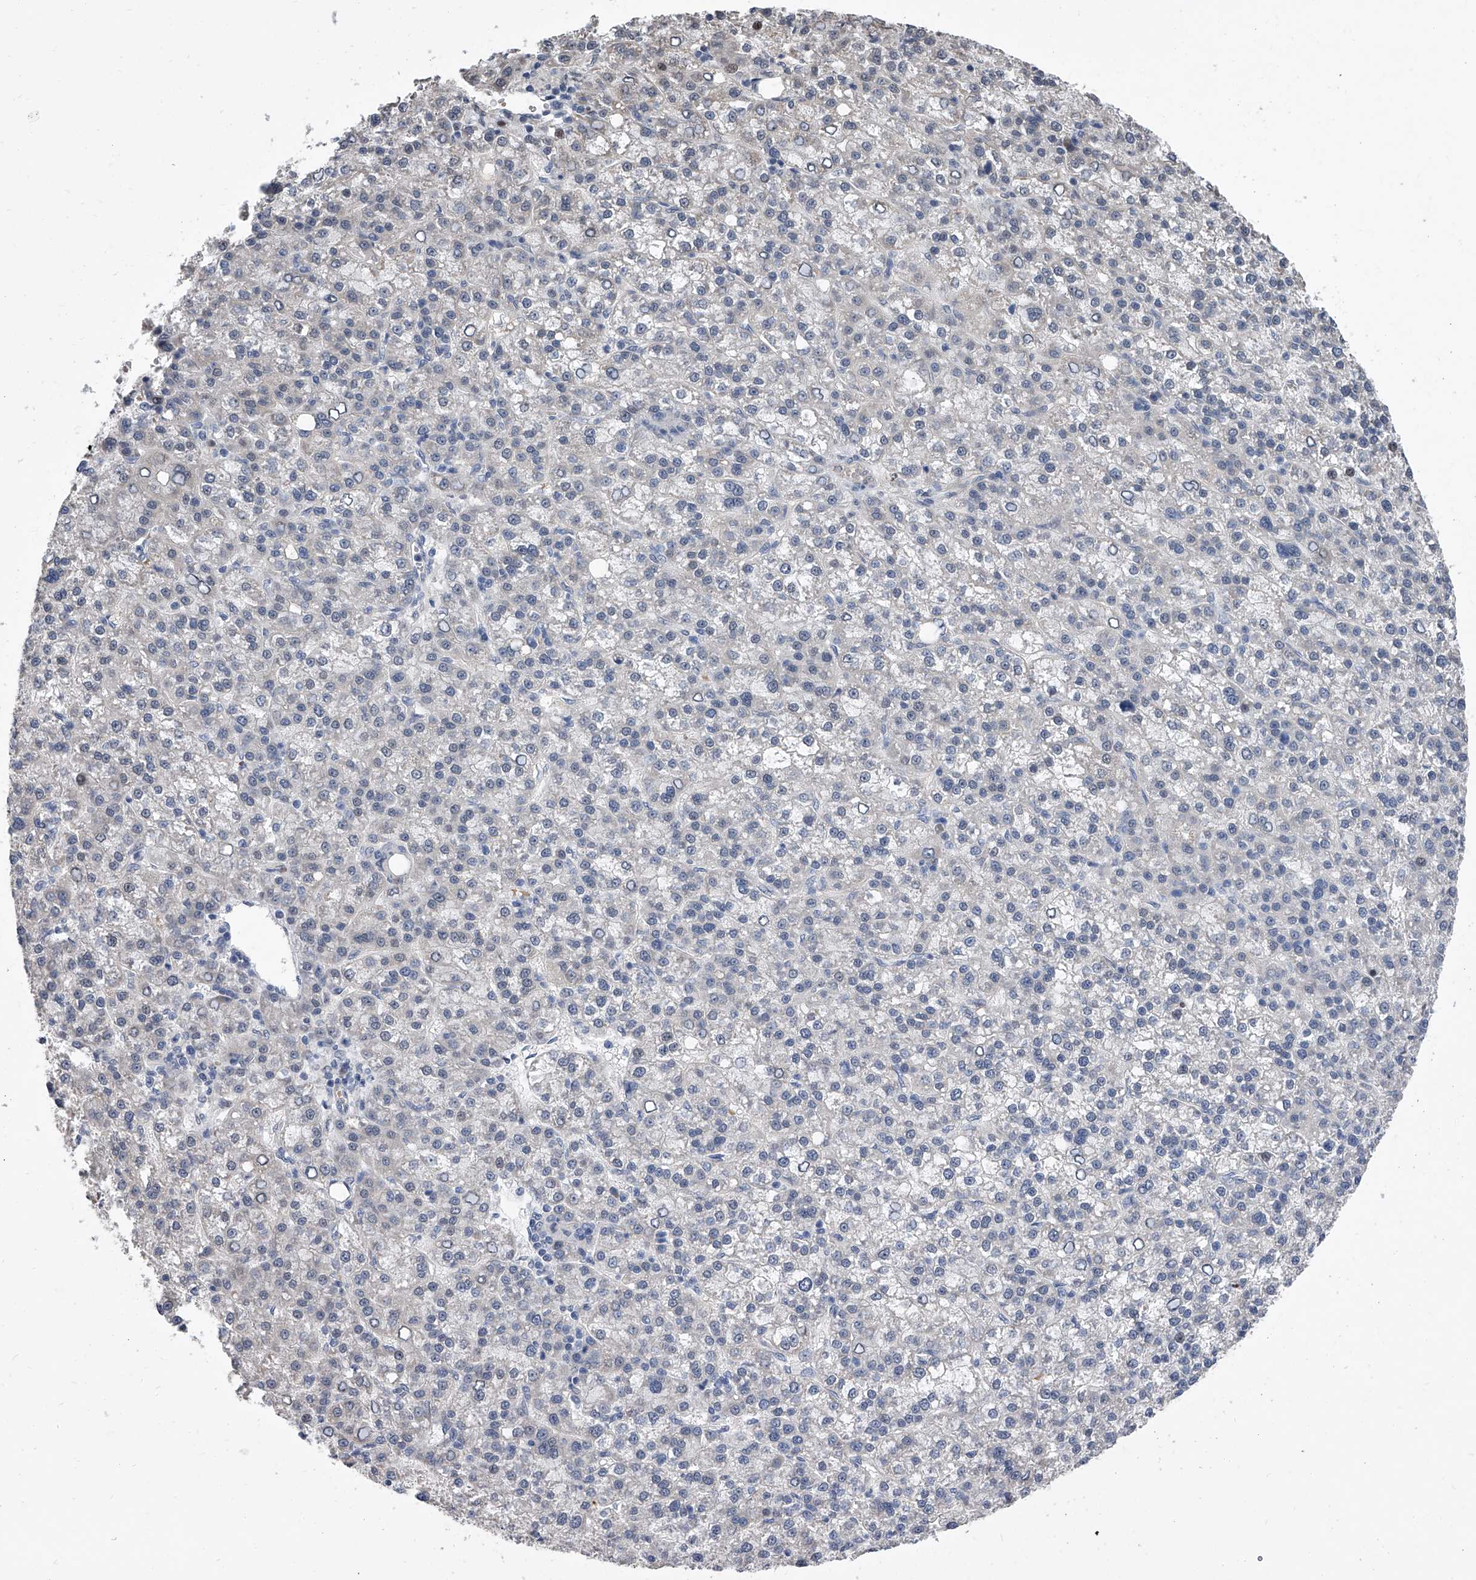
{"staining": {"intensity": "negative", "quantity": "none", "location": "none"}, "tissue": "liver cancer", "cell_type": "Tumor cells", "image_type": "cancer", "snomed": [{"axis": "morphology", "description": "Carcinoma, Hepatocellular, NOS"}, {"axis": "topography", "description": "Liver"}], "caption": "IHC histopathology image of human liver cancer (hepatocellular carcinoma) stained for a protein (brown), which exhibits no expression in tumor cells.", "gene": "ZNF426", "patient": {"sex": "female", "age": 58}}